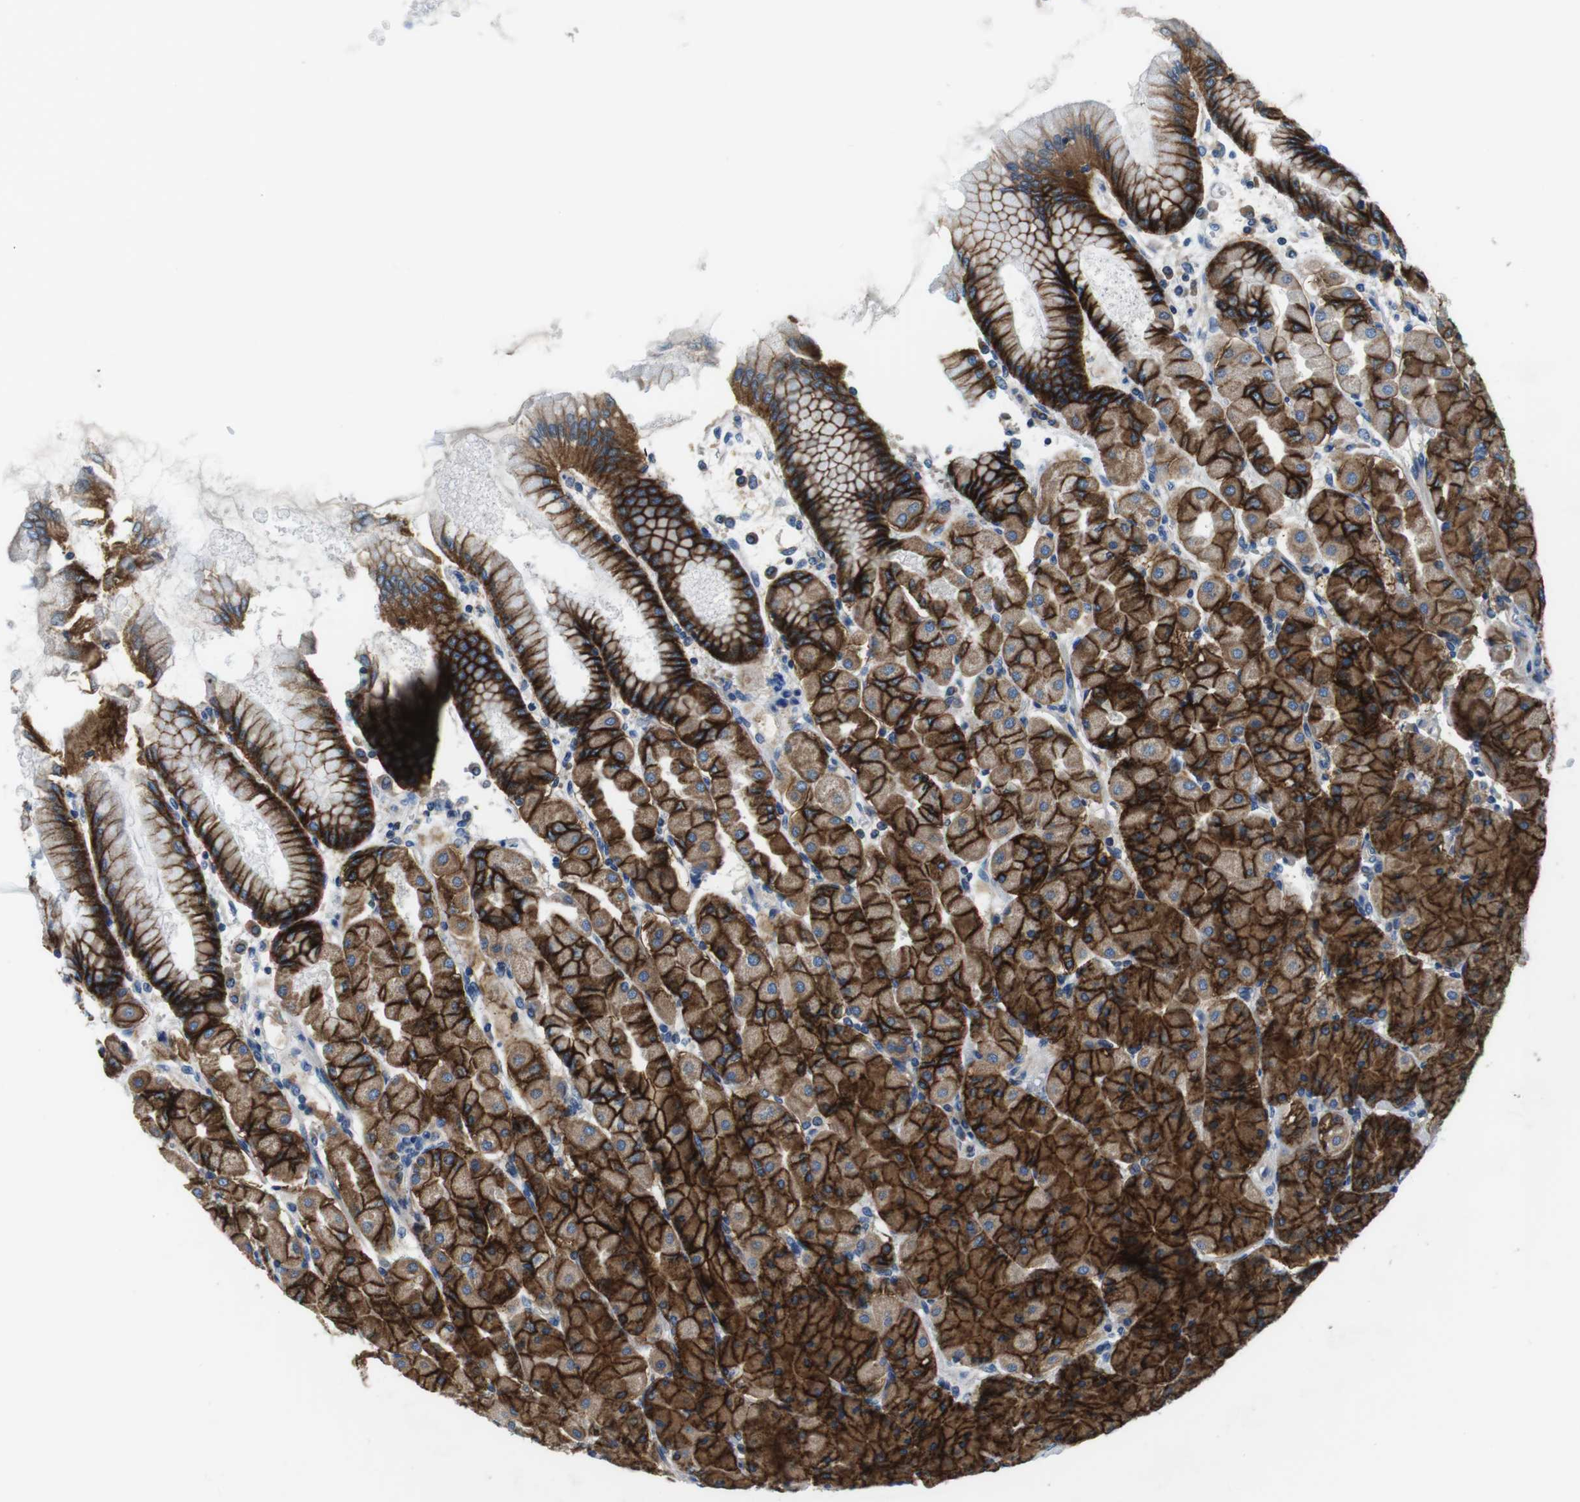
{"staining": {"intensity": "strong", "quantity": ">75%", "location": "cytoplasmic/membranous"}, "tissue": "stomach", "cell_type": "Glandular cells", "image_type": "normal", "snomed": [{"axis": "morphology", "description": "Normal tissue, NOS"}, {"axis": "topography", "description": "Stomach, upper"}], "caption": "Stomach stained for a protein exhibits strong cytoplasmic/membranous positivity in glandular cells. The staining is performed using DAB (3,3'-diaminobenzidine) brown chromogen to label protein expression. The nuclei are counter-stained blue using hematoxylin.", "gene": "DENND4C", "patient": {"sex": "female", "age": 56}}